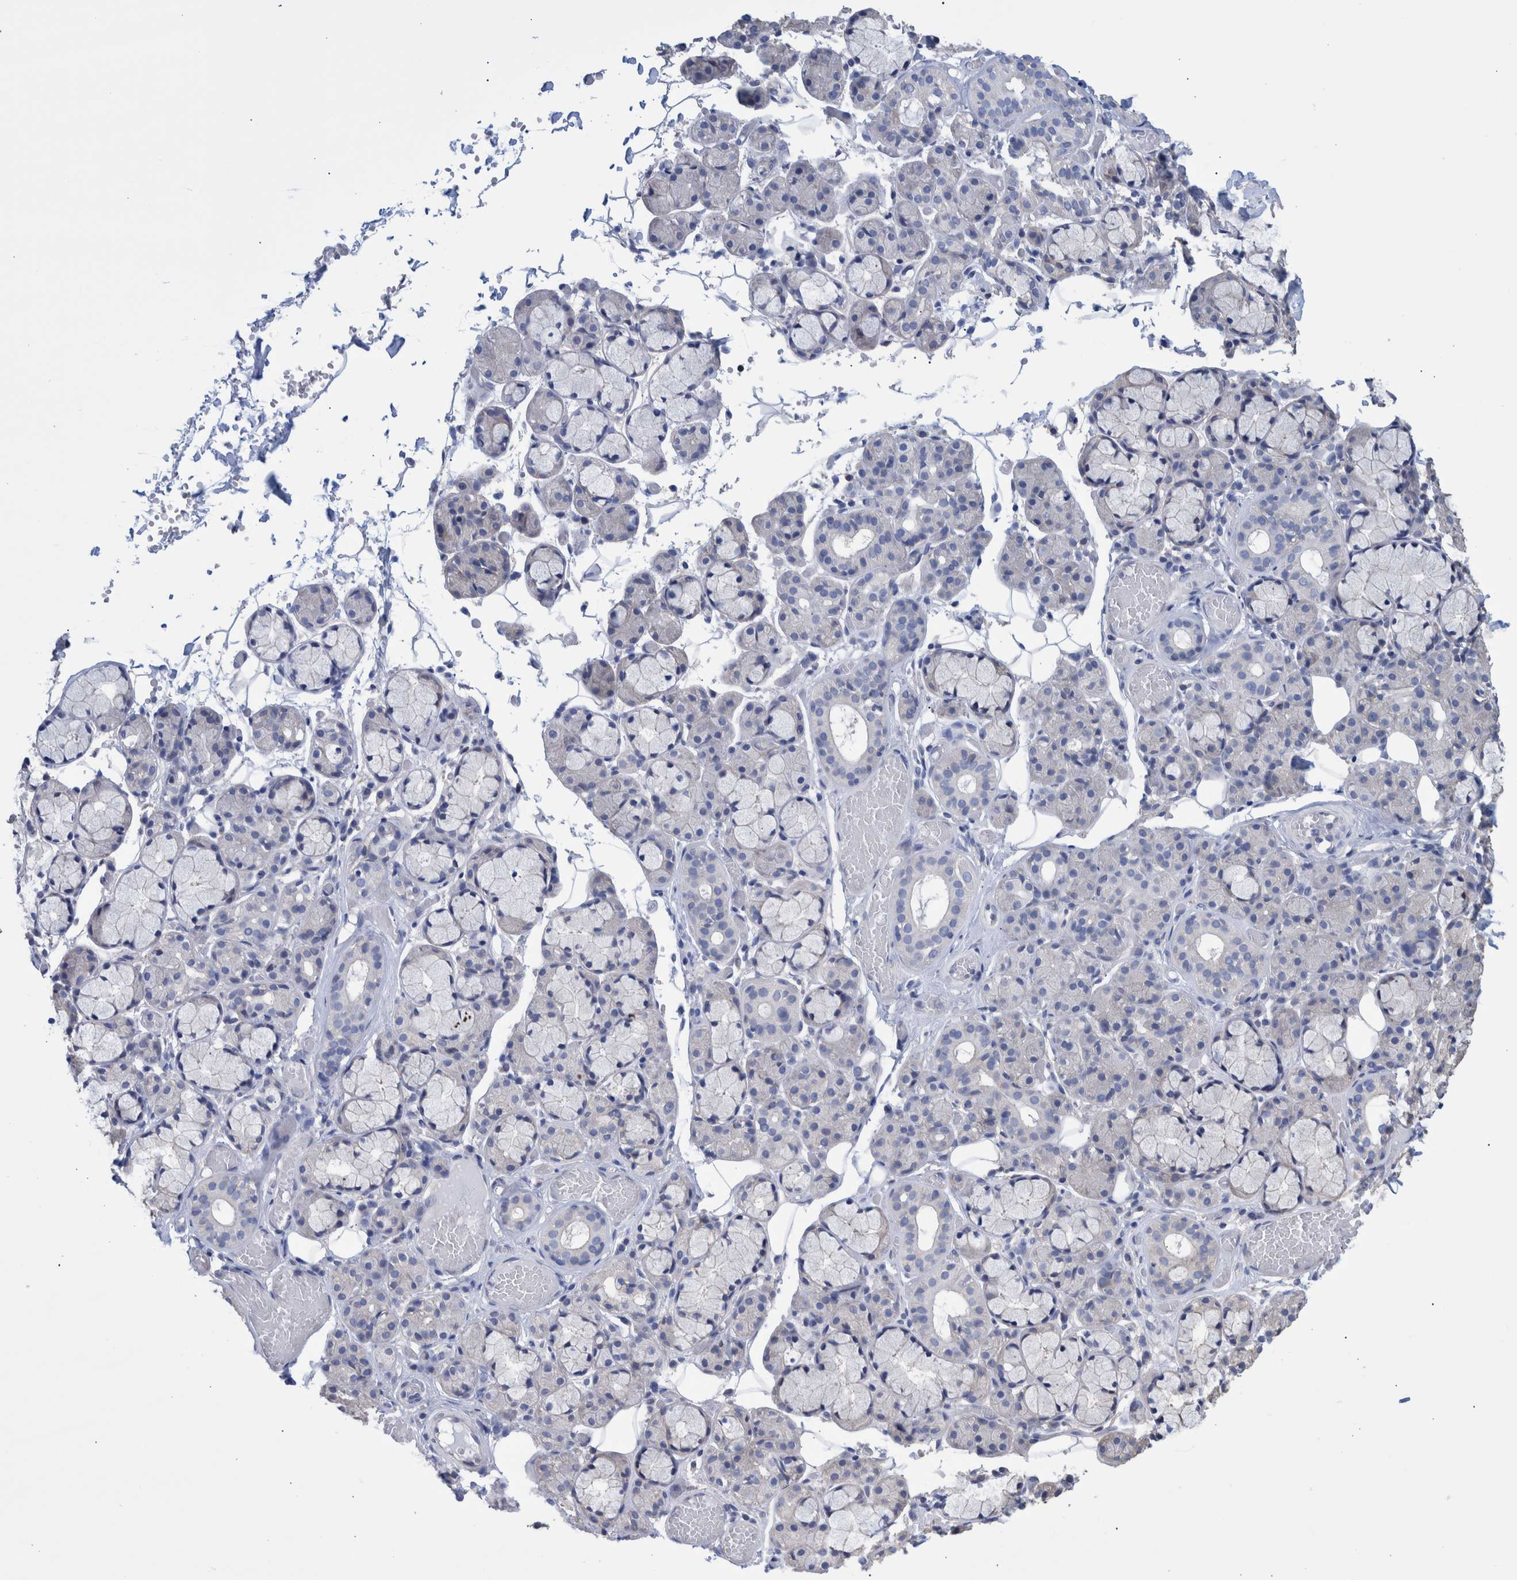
{"staining": {"intensity": "negative", "quantity": "none", "location": "none"}, "tissue": "salivary gland", "cell_type": "Glandular cells", "image_type": "normal", "snomed": [{"axis": "morphology", "description": "Normal tissue, NOS"}, {"axis": "topography", "description": "Salivary gland"}], "caption": "Immunohistochemistry (IHC) image of unremarkable salivary gland stained for a protein (brown), which displays no positivity in glandular cells. (Stains: DAB (3,3'-diaminobenzidine) immunohistochemistry with hematoxylin counter stain, Microscopy: brightfield microscopy at high magnification).", "gene": "PPP3CC", "patient": {"sex": "male", "age": 63}}